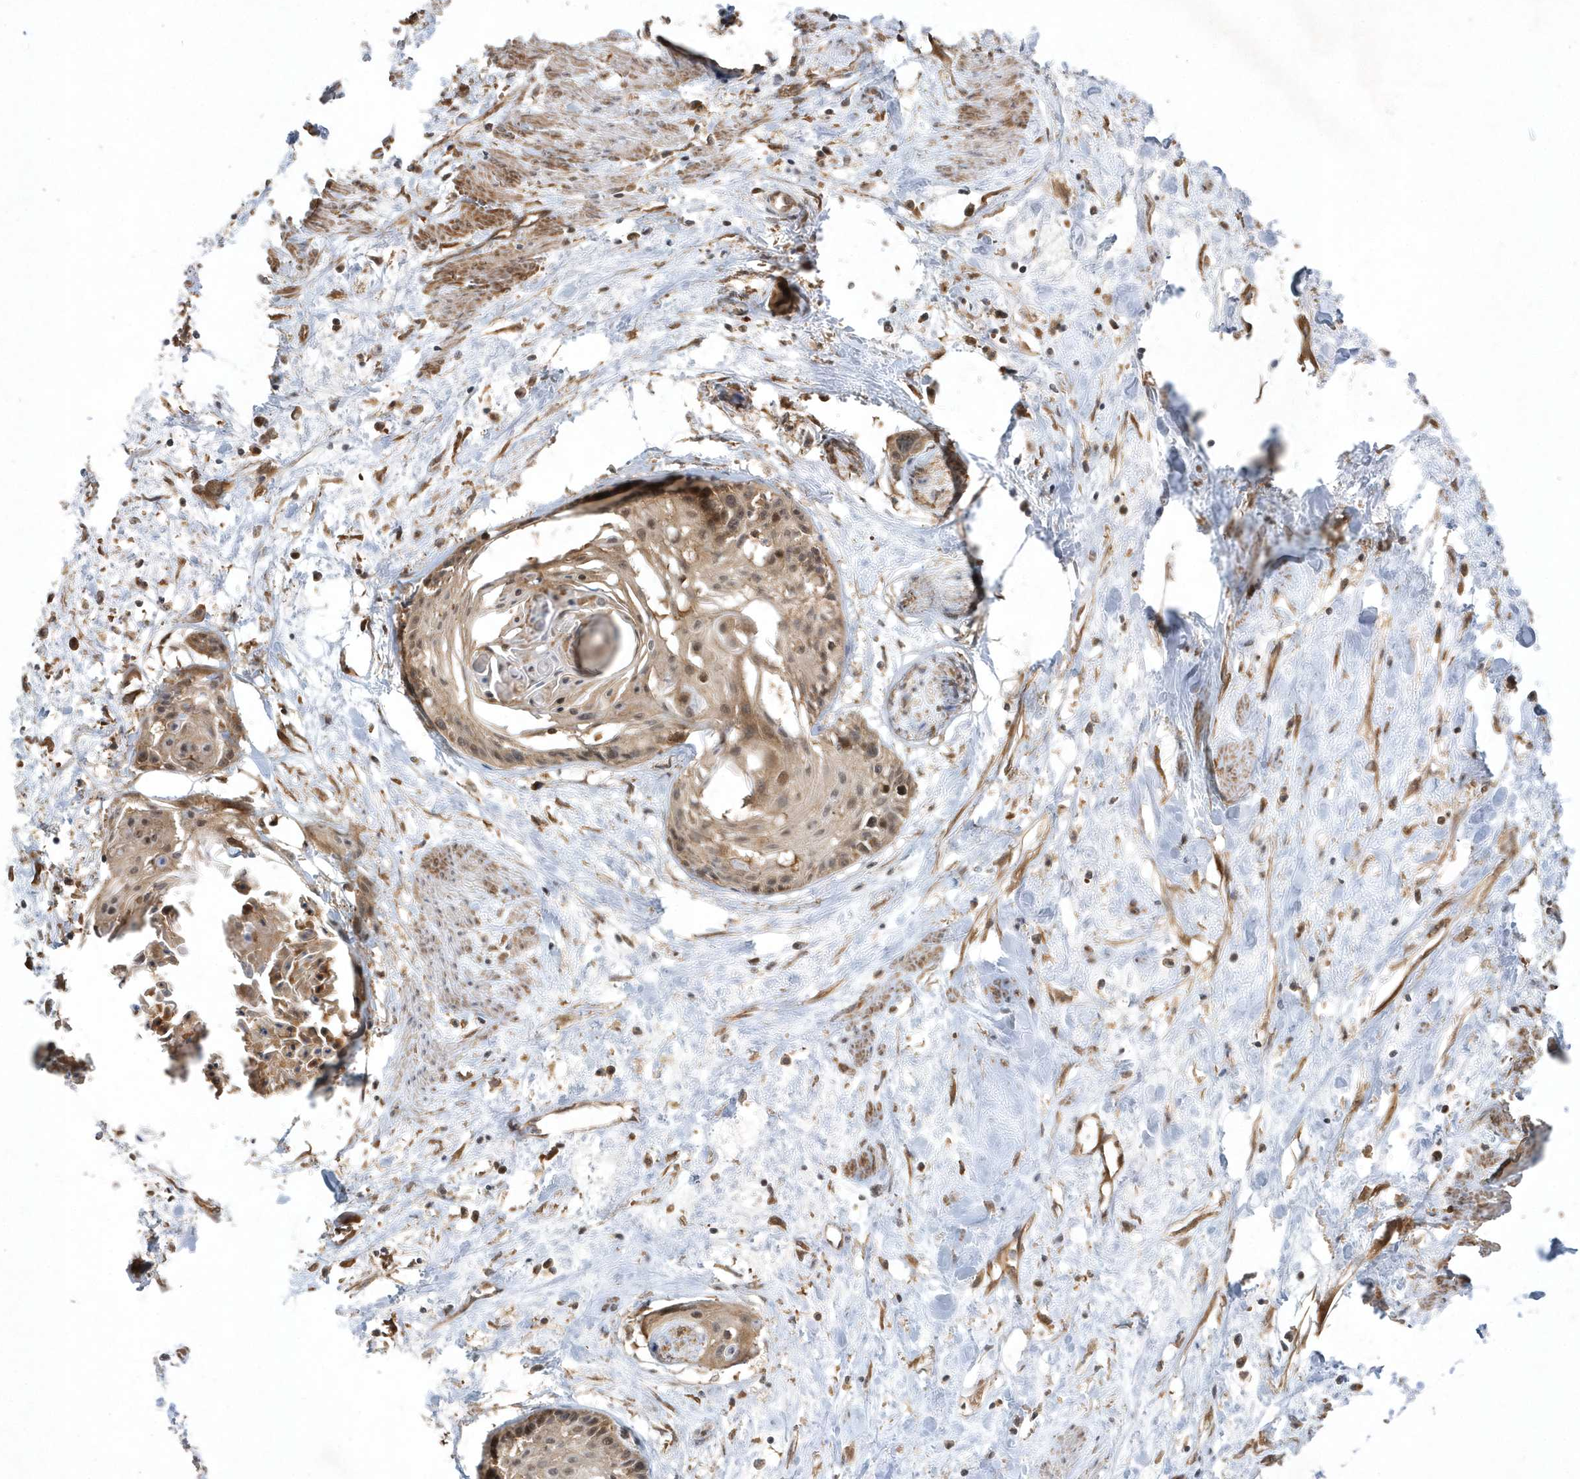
{"staining": {"intensity": "moderate", "quantity": ">75%", "location": "cytoplasmic/membranous,nuclear"}, "tissue": "cervical cancer", "cell_type": "Tumor cells", "image_type": "cancer", "snomed": [{"axis": "morphology", "description": "Squamous cell carcinoma, NOS"}, {"axis": "topography", "description": "Cervix"}], "caption": "Protein staining of squamous cell carcinoma (cervical) tissue shows moderate cytoplasmic/membranous and nuclear expression in about >75% of tumor cells.", "gene": "GFM2", "patient": {"sex": "female", "age": 57}}